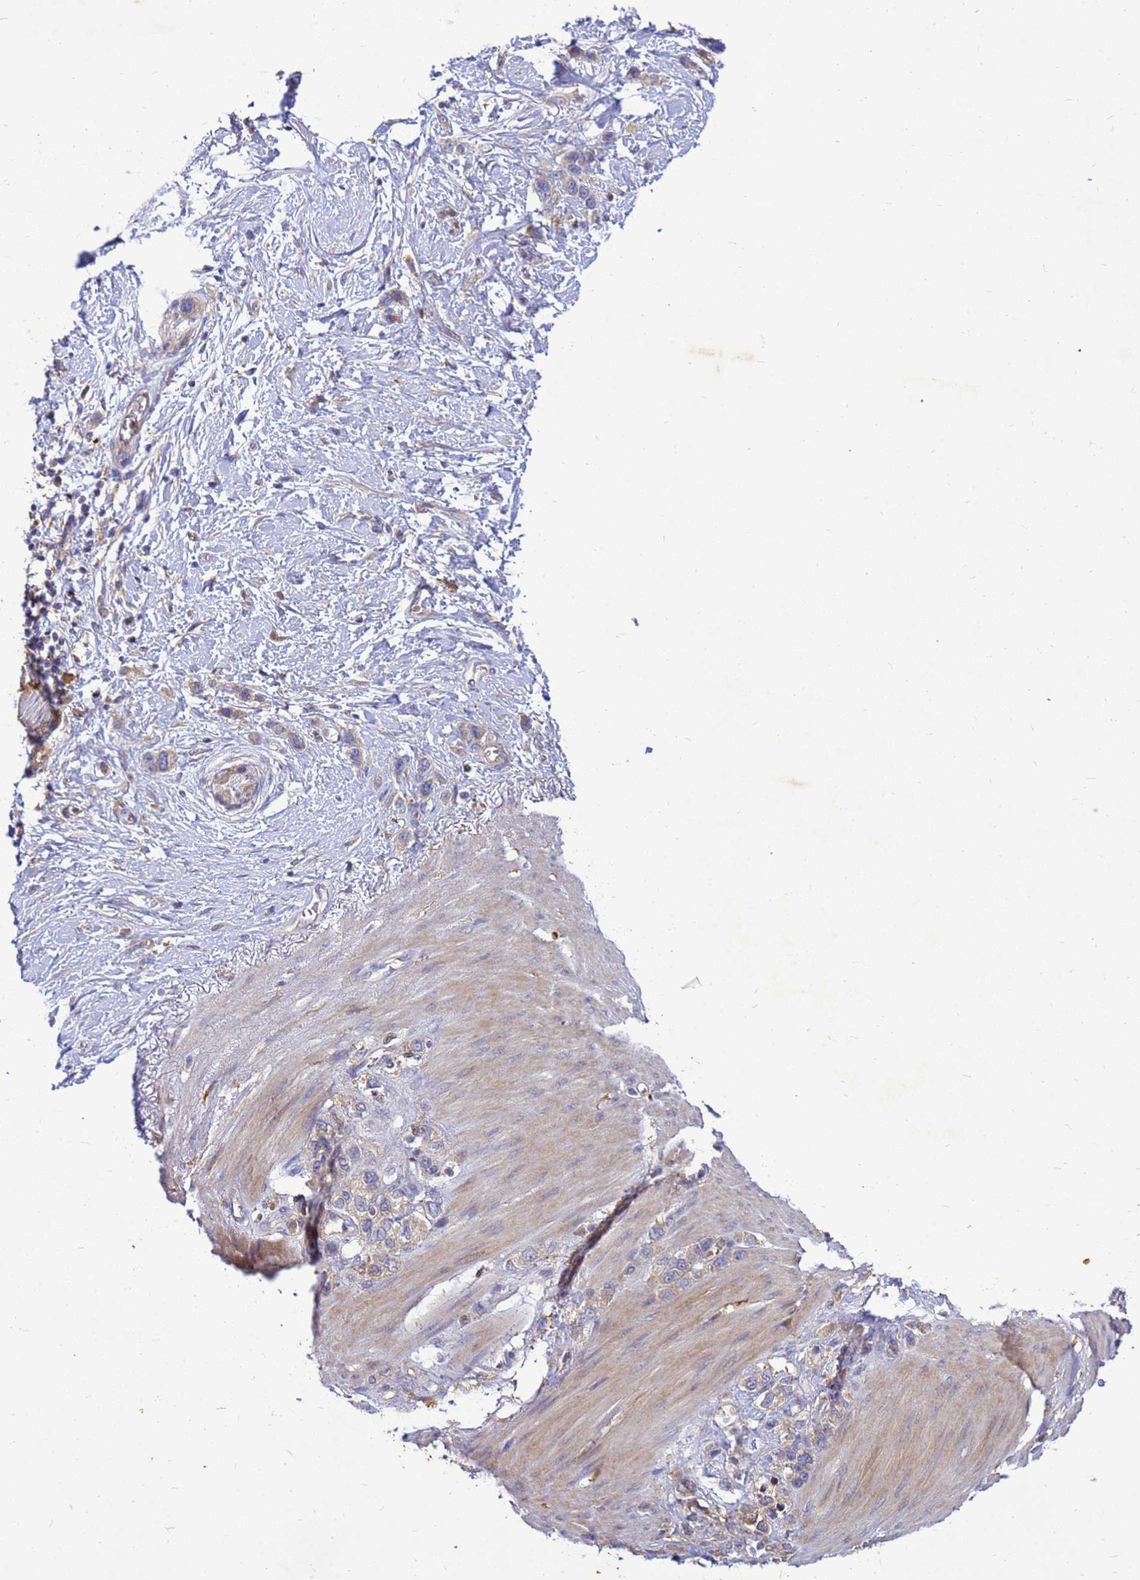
{"staining": {"intensity": "weak", "quantity": "25%-75%", "location": "cytoplasmic/membranous"}, "tissue": "stomach cancer", "cell_type": "Tumor cells", "image_type": "cancer", "snomed": [{"axis": "morphology", "description": "Adenocarcinoma, NOS"}, {"axis": "morphology", "description": "Adenocarcinoma, High grade"}, {"axis": "topography", "description": "Stomach, upper"}, {"axis": "topography", "description": "Stomach, lower"}], "caption": "This image reveals stomach adenocarcinoma stained with IHC to label a protein in brown. The cytoplasmic/membranous of tumor cells show weak positivity for the protein. Nuclei are counter-stained blue.", "gene": "RNF215", "patient": {"sex": "female", "age": 65}}